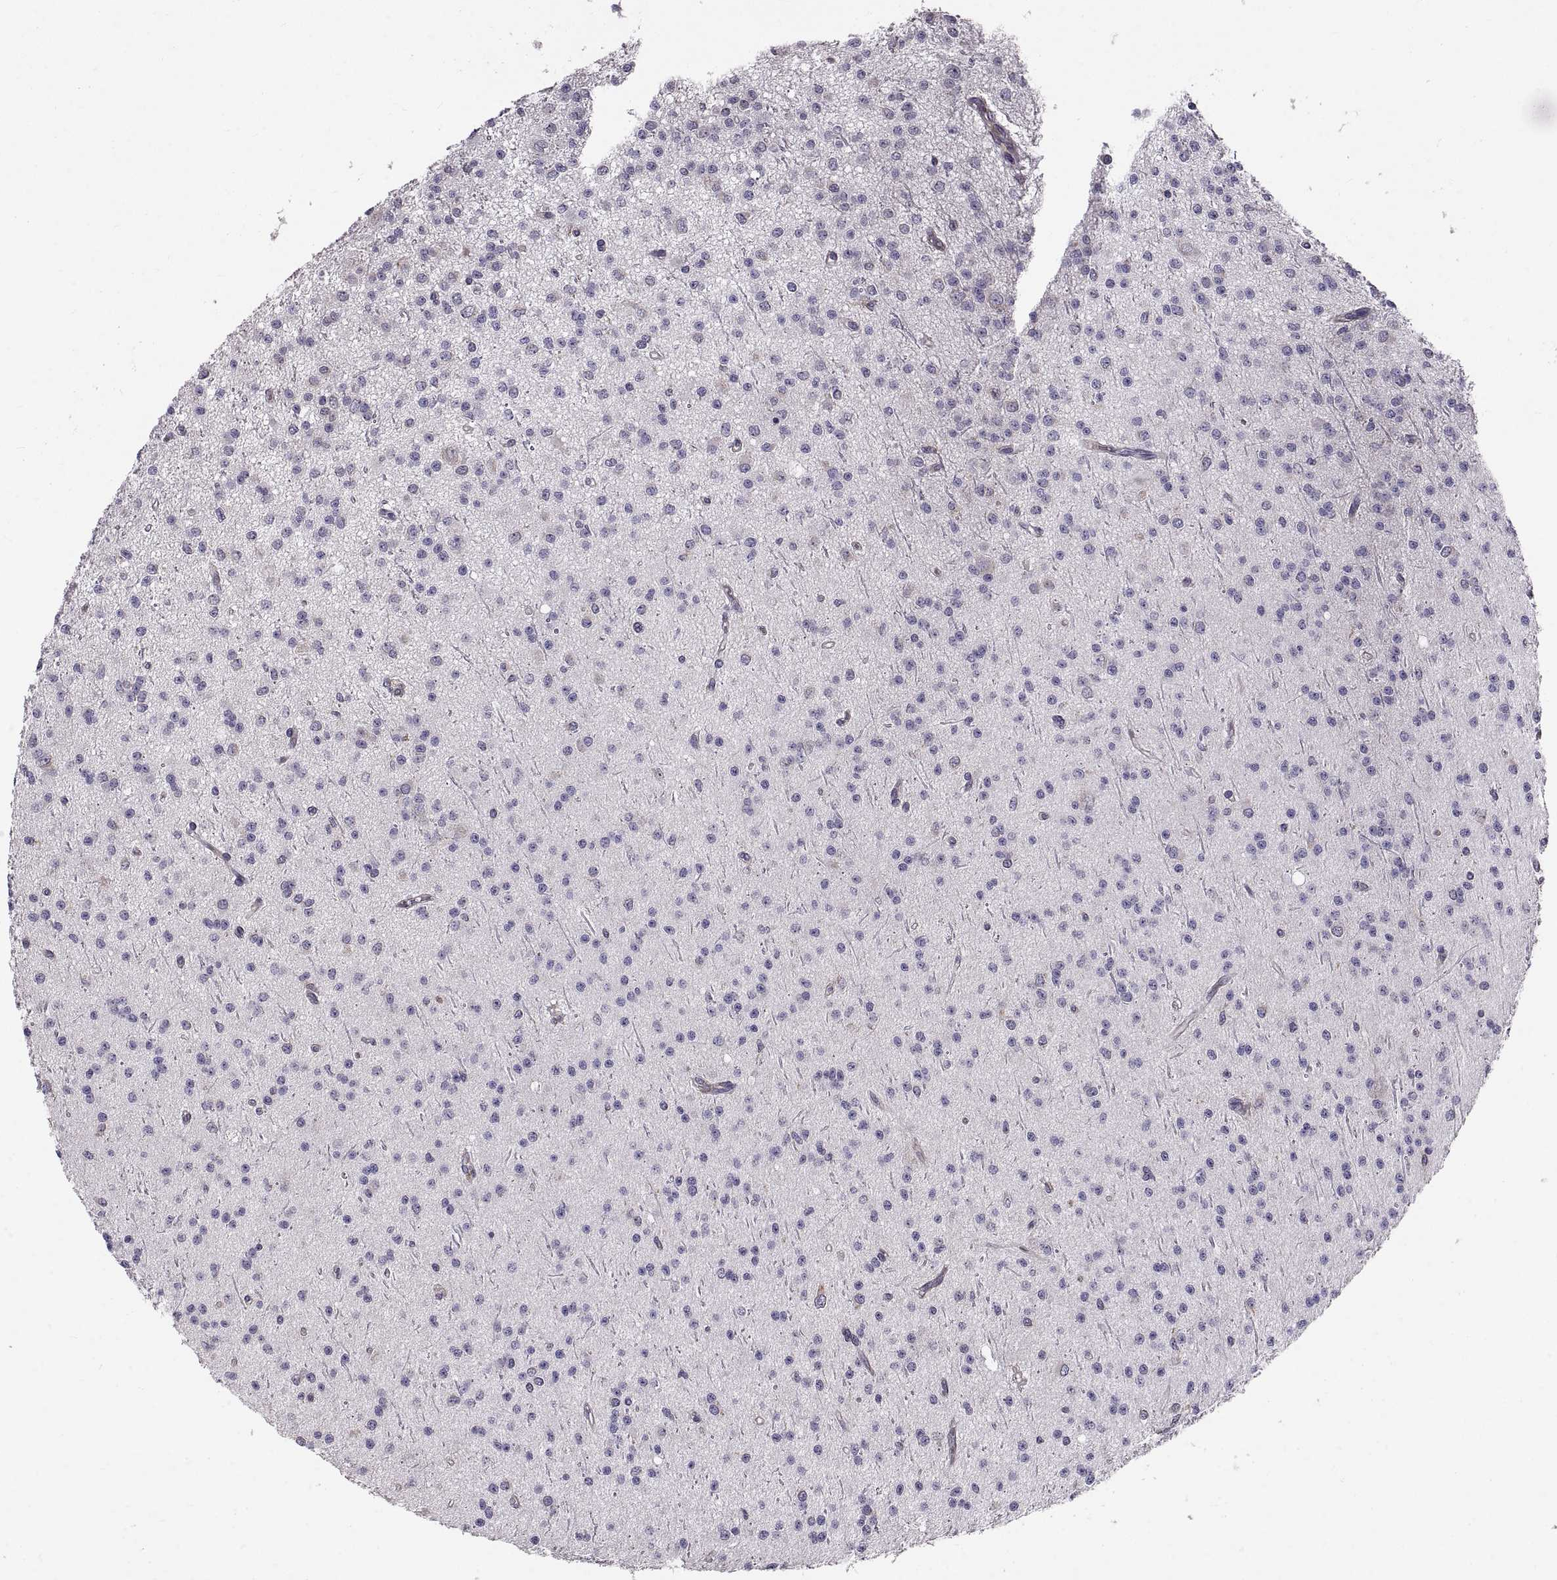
{"staining": {"intensity": "negative", "quantity": "none", "location": "none"}, "tissue": "glioma", "cell_type": "Tumor cells", "image_type": "cancer", "snomed": [{"axis": "morphology", "description": "Glioma, malignant, Low grade"}, {"axis": "topography", "description": "Brain"}], "caption": "DAB (3,3'-diaminobenzidine) immunohistochemical staining of human glioma exhibits no significant expression in tumor cells.", "gene": "PLEKHB2", "patient": {"sex": "male", "age": 27}}